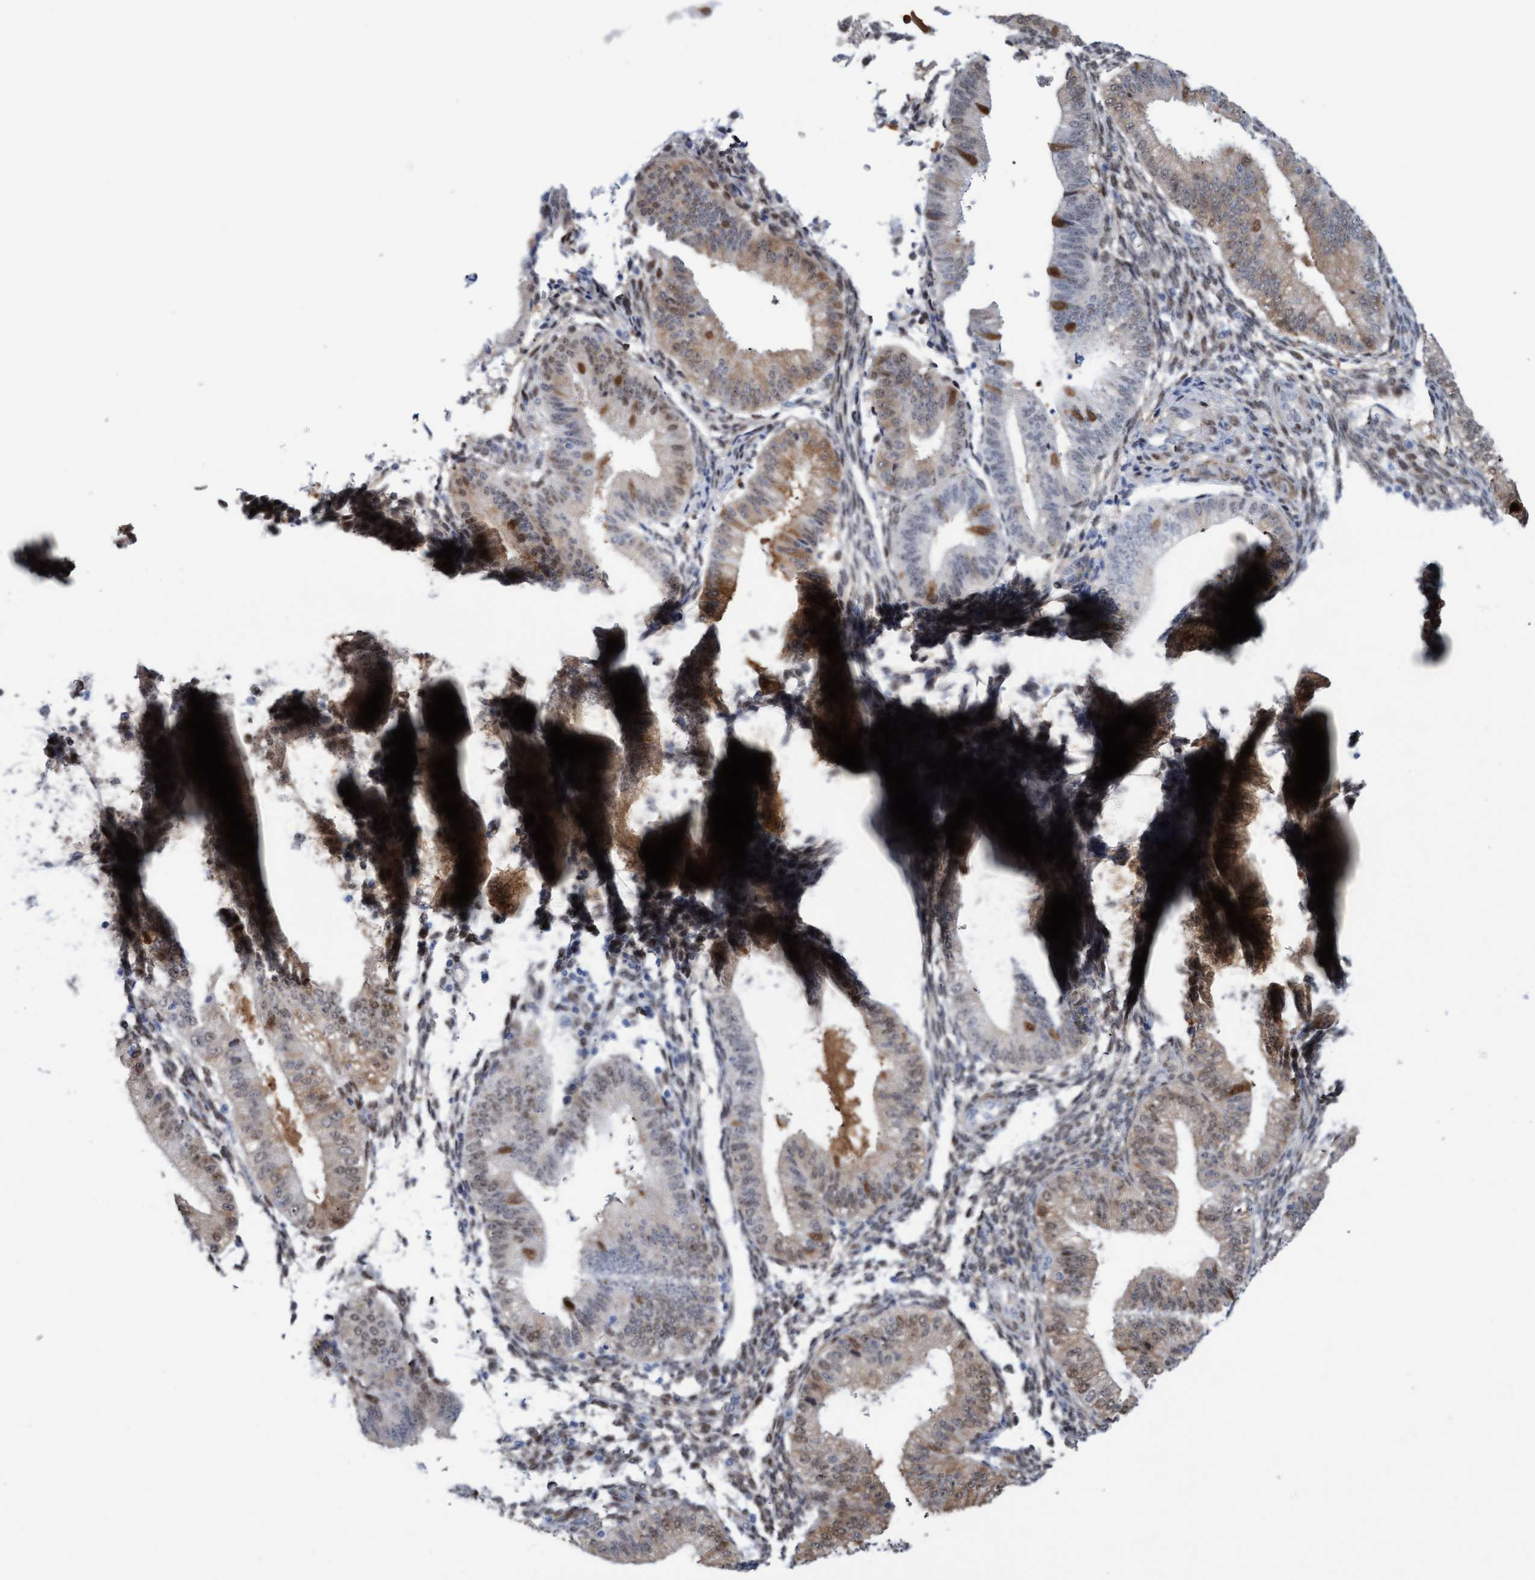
{"staining": {"intensity": "moderate", "quantity": "<25%", "location": "nuclear"}, "tissue": "endometrium", "cell_type": "Cells in endometrial stroma", "image_type": "normal", "snomed": [{"axis": "morphology", "description": "Normal tissue, NOS"}, {"axis": "topography", "description": "Endometrium"}], "caption": "Protein analysis of unremarkable endometrium shows moderate nuclear positivity in about <25% of cells in endometrial stroma.", "gene": "PINX1", "patient": {"sex": "female", "age": 39}}